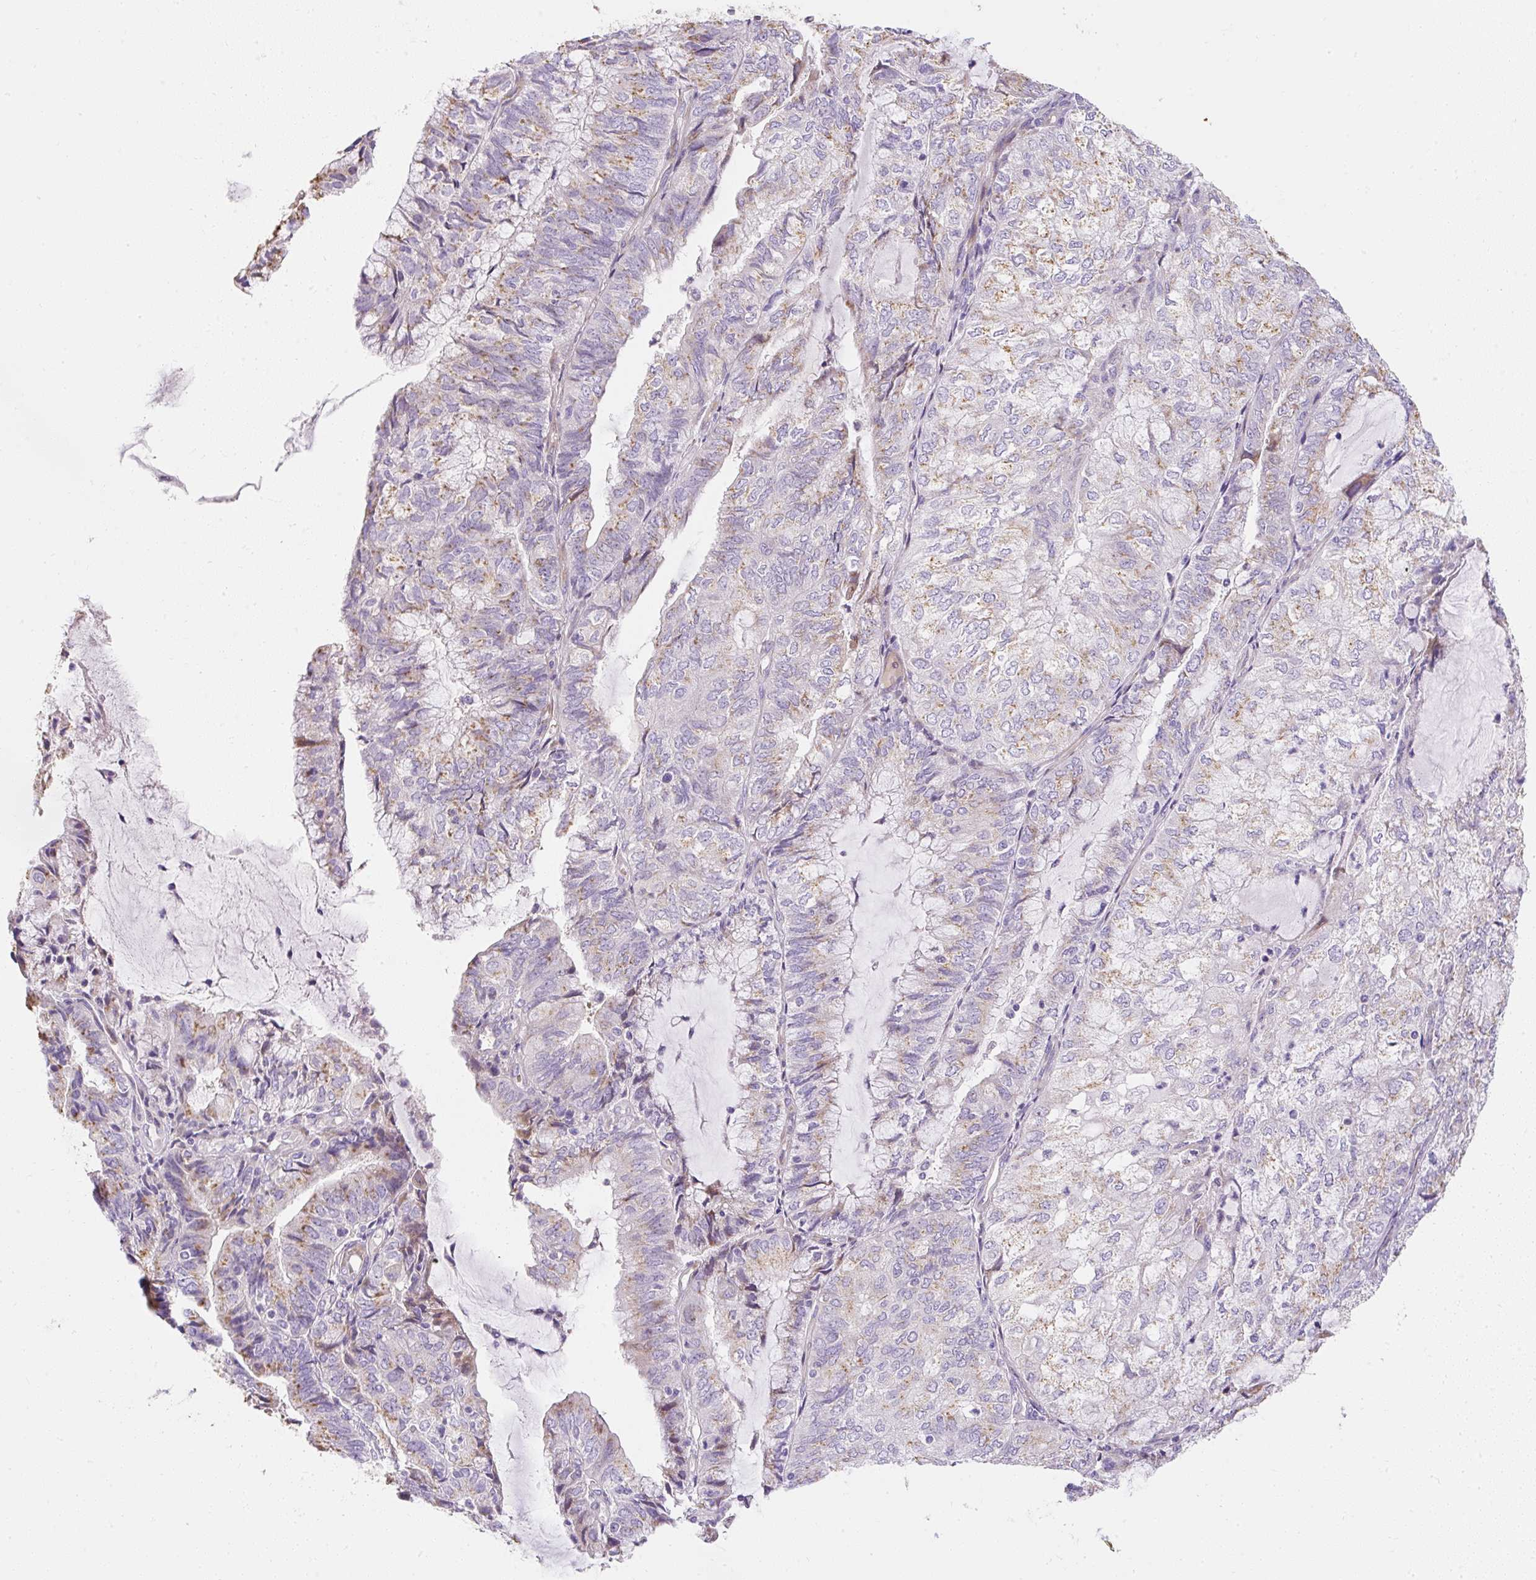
{"staining": {"intensity": "moderate", "quantity": "25%-75%", "location": "cytoplasmic/membranous"}, "tissue": "endometrial cancer", "cell_type": "Tumor cells", "image_type": "cancer", "snomed": [{"axis": "morphology", "description": "Adenocarcinoma, NOS"}, {"axis": "topography", "description": "Endometrium"}], "caption": "High-magnification brightfield microscopy of endometrial cancer (adenocarcinoma) stained with DAB (brown) and counterstained with hematoxylin (blue). tumor cells exhibit moderate cytoplasmic/membranous expression is present in approximately25%-75% of cells. The protein of interest is shown in brown color, while the nuclei are stained blue.", "gene": "DTX4", "patient": {"sex": "female", "age": 81}}